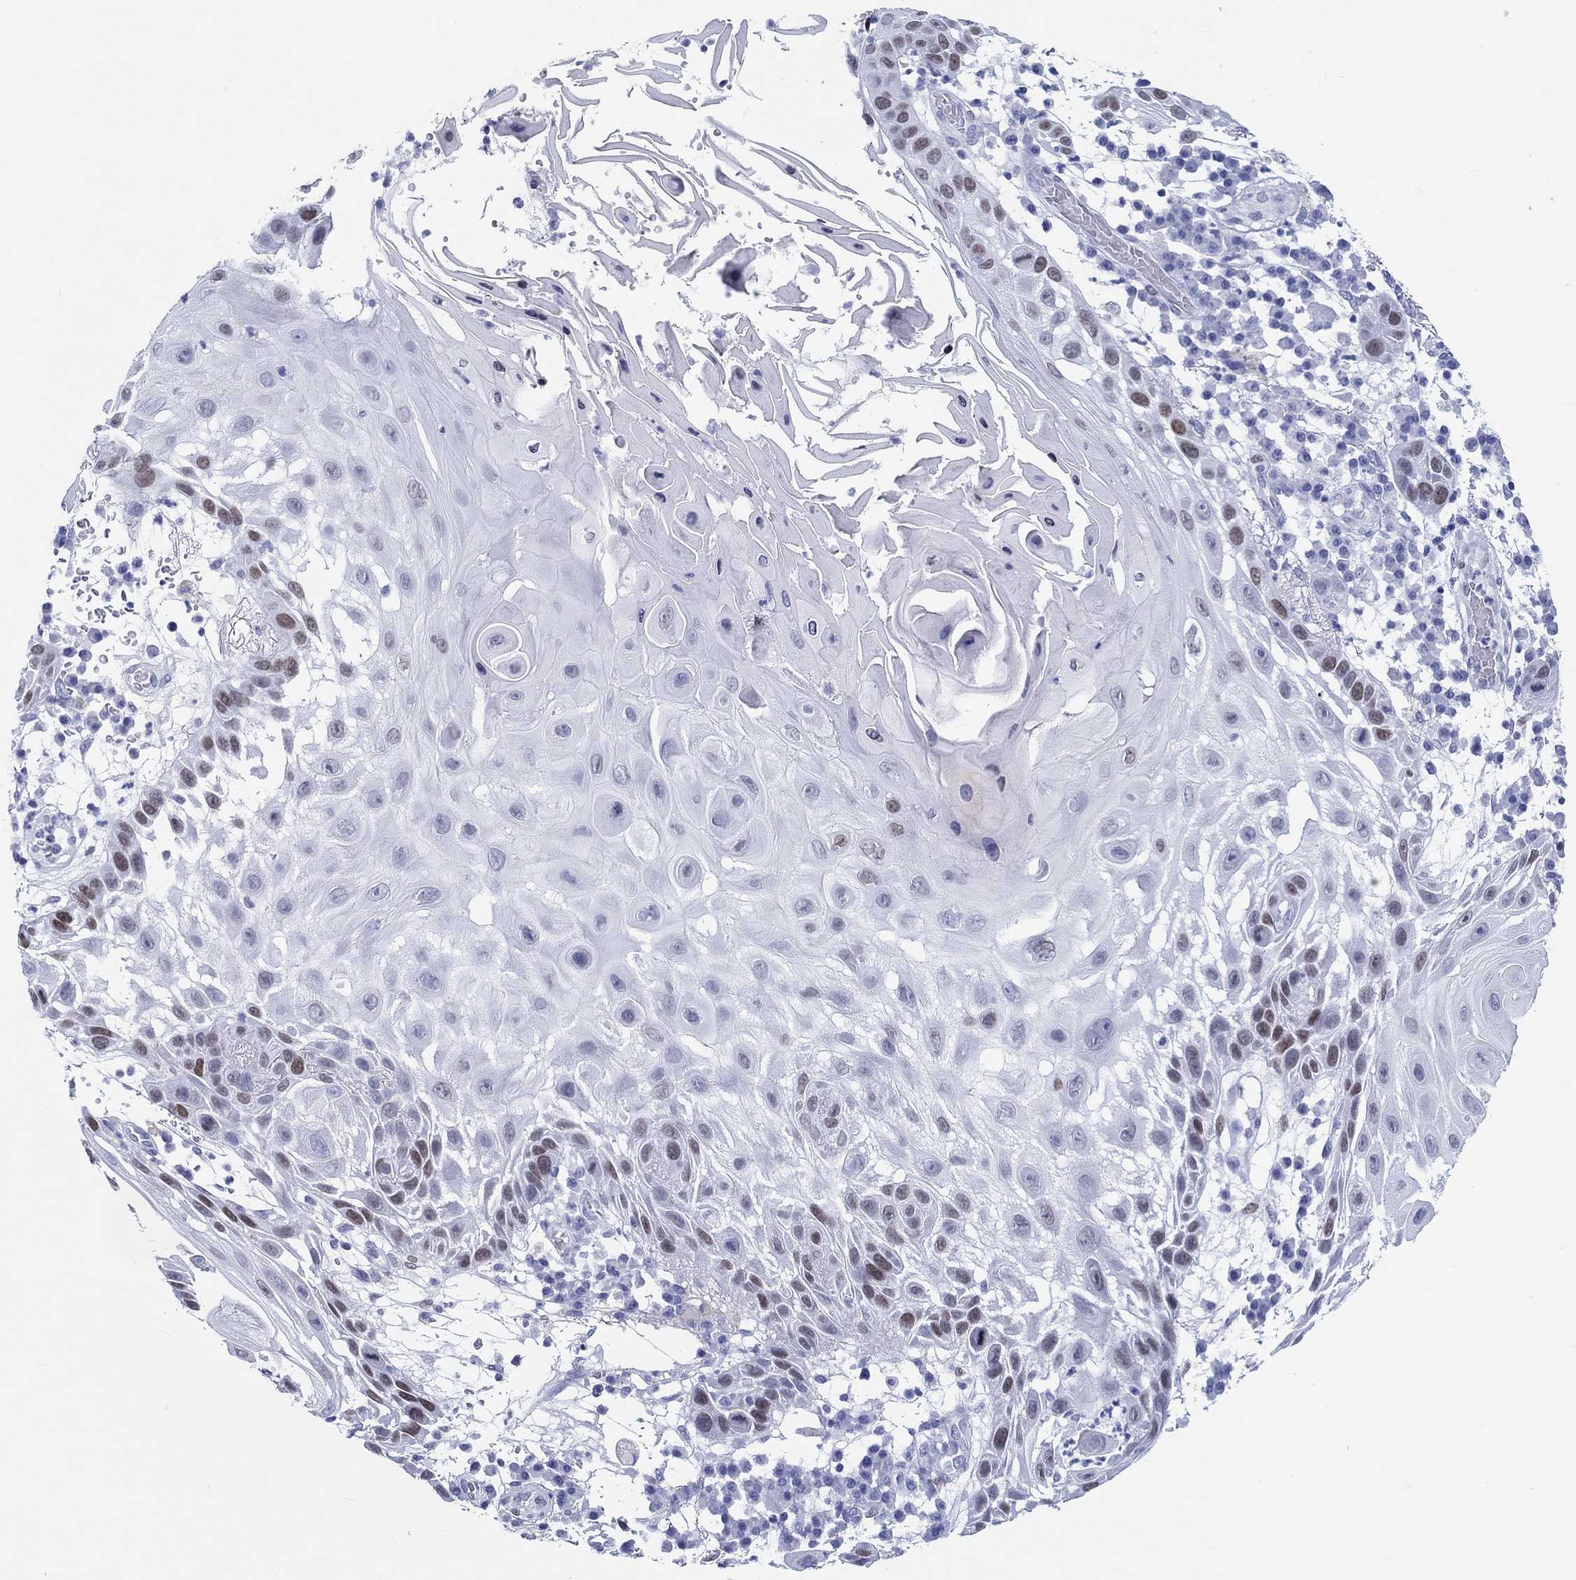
{"staining": {"intensity": "weak", "quantity": "25%-75%", "location": "nuclear"}, "tissue": "skin cancer", "cell_type": "Tumor cells", "image_type": "cancer", "snomed": [{"axis": "morphology", "description": "Normal tissue, NOS"}, {"axis": "morphology", "description": "Squamous cell carcinoma, NOS"}, {"axis": "topography", "description": "Skin"}], "caption": "Immunohistochemistry (IHC) image of neoplastic tissue: human squamous cell carcinoma (skin) stained using immunohistochemistry shows low levels of weak protein expression localized specifically in the nuclear of tumor cells, appearing as a nuclear brown color.", "gene": "H1-1", "patient": {"sex": "male", "age": 79}}